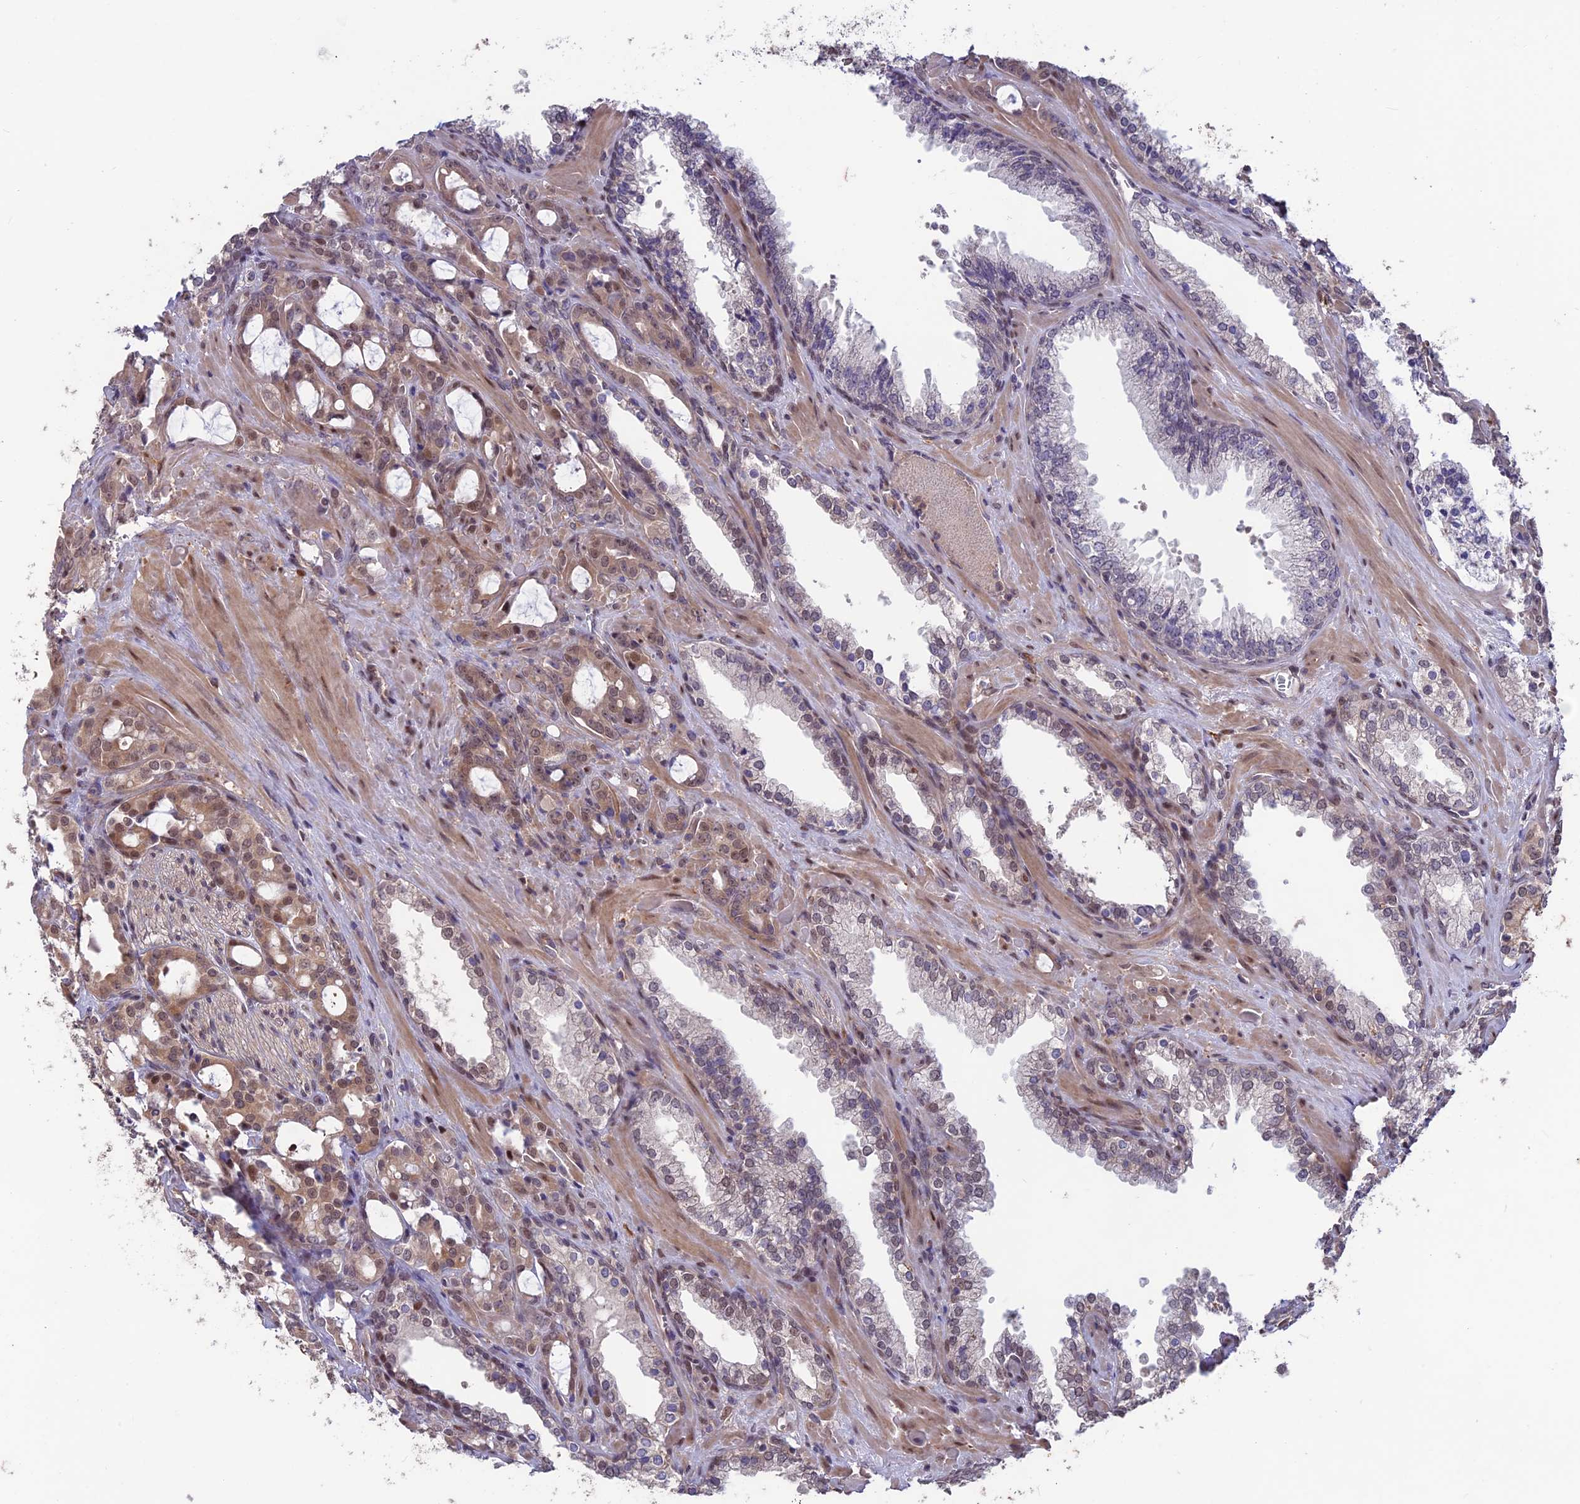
{"staining": {"intensity": "weak", "quantity": ">75%", "location": "cytoplasmic/membranous,nuclear"}, "tissue": "prostate cancer", "cell_type": "Tumor cells", "image_type": "cancer", "snomed": [{"axis": "morphology", "description": "Adenocarcinoma, High grade"}, {"axis": "topography", "description": "Prostate"}], "caption": "High-power microscopy captured an immunohistochemistry micrograph of prostate cancer (adenocarcinoma (high-grade)), revealing weak cytoplasmic/membranous and nuclear expression in about >75% of tumor cells.", "gene": "MAST2", "patient": {"sex": "male", "age": 72}}